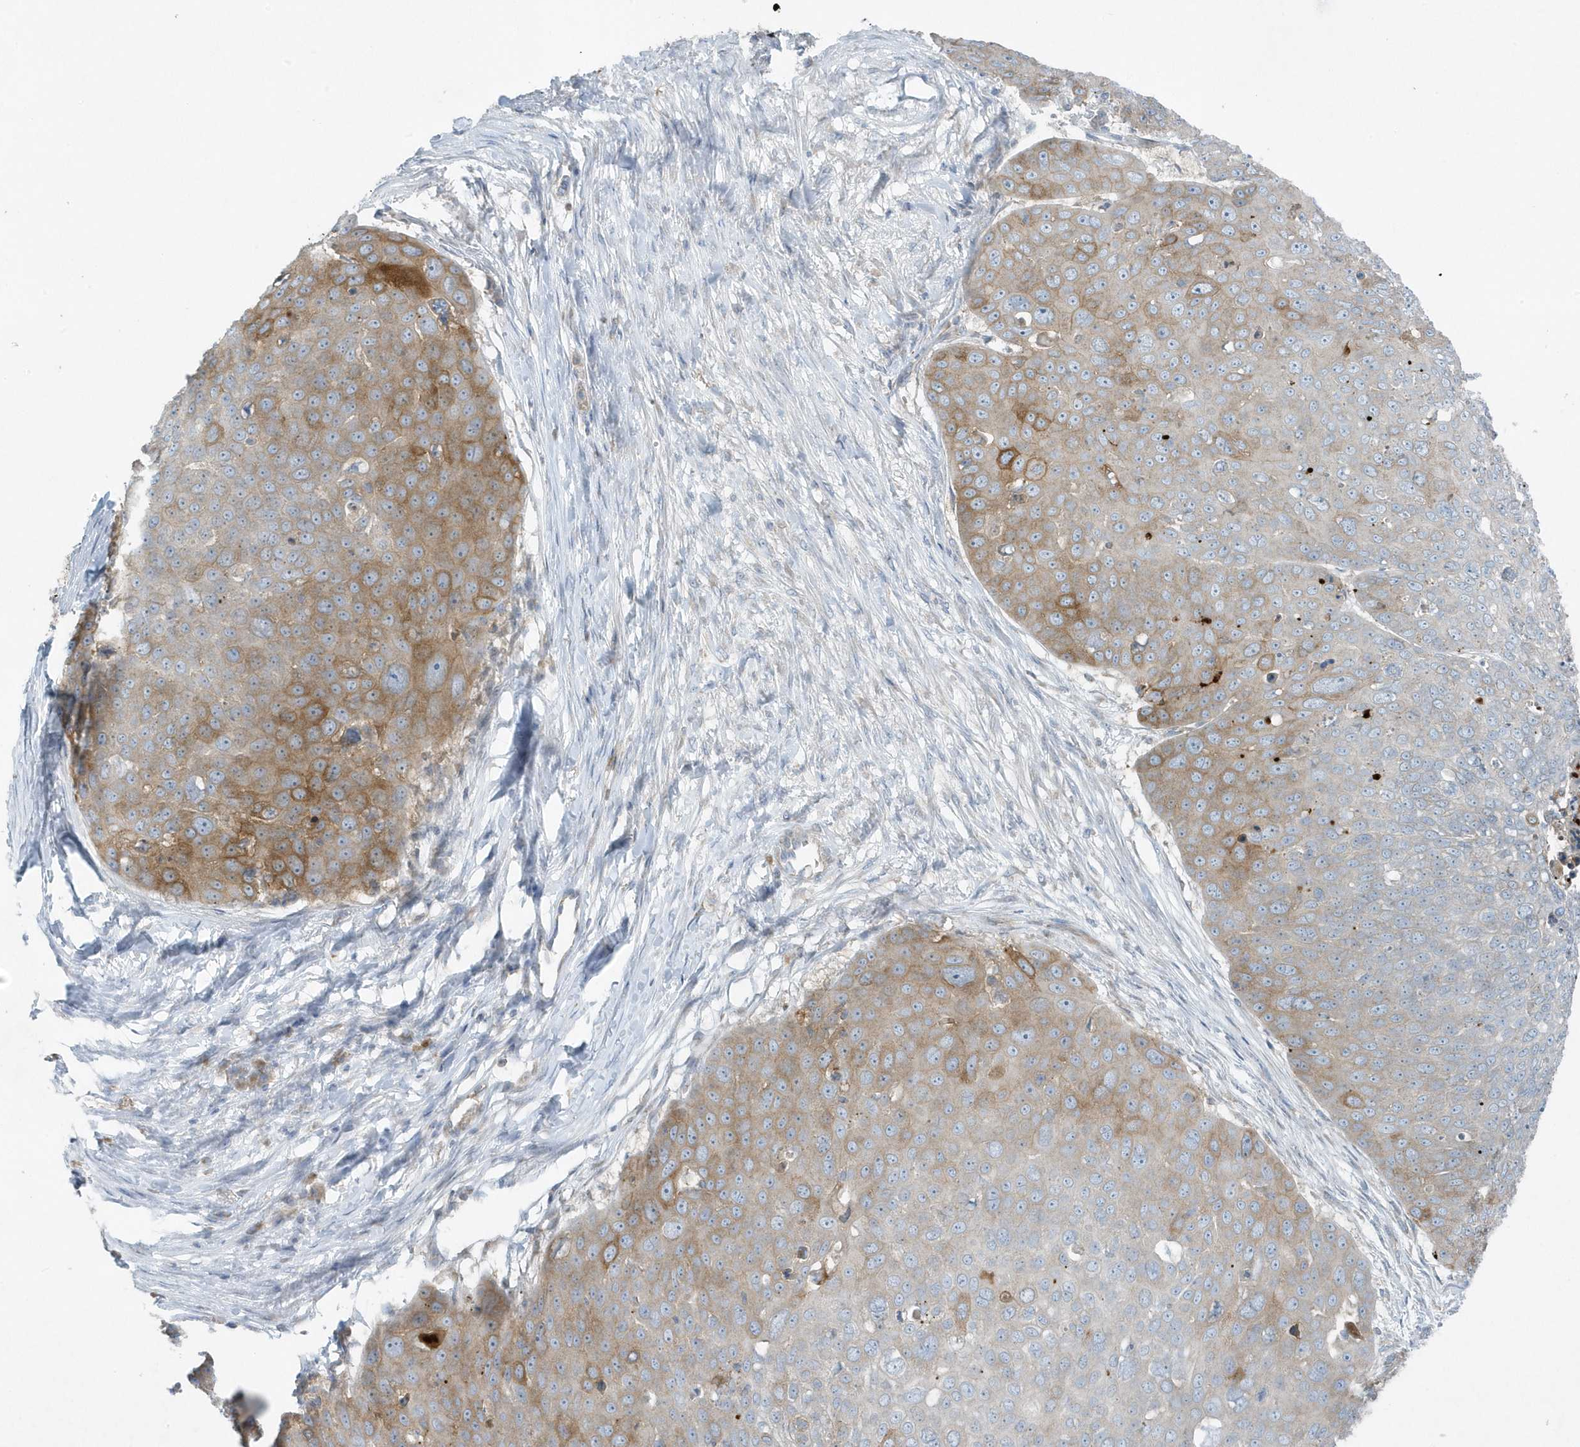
{"staining": {"intensity": "moderate", "quantity": "25%-75%", "location": "cytoplasmic/membranous"}, "tissue": "skin cancer", "cell_type": "Tumor cells", "image_type": "cancer", "snomed": [{"axis": "morphology", "description": "Squamous cell carcinoma, NOS"}, {"axis": "topography", "description": "Skin"}], "caption": "Skin cancer (squamous cell carcinoma) stained with IHC demonstrates moderate cytoplasmic/membranous positivity in about 25%-75% of tumor cells.", "gene": "SLC38A2", "patient": {"sex": "male", "age": 71}}